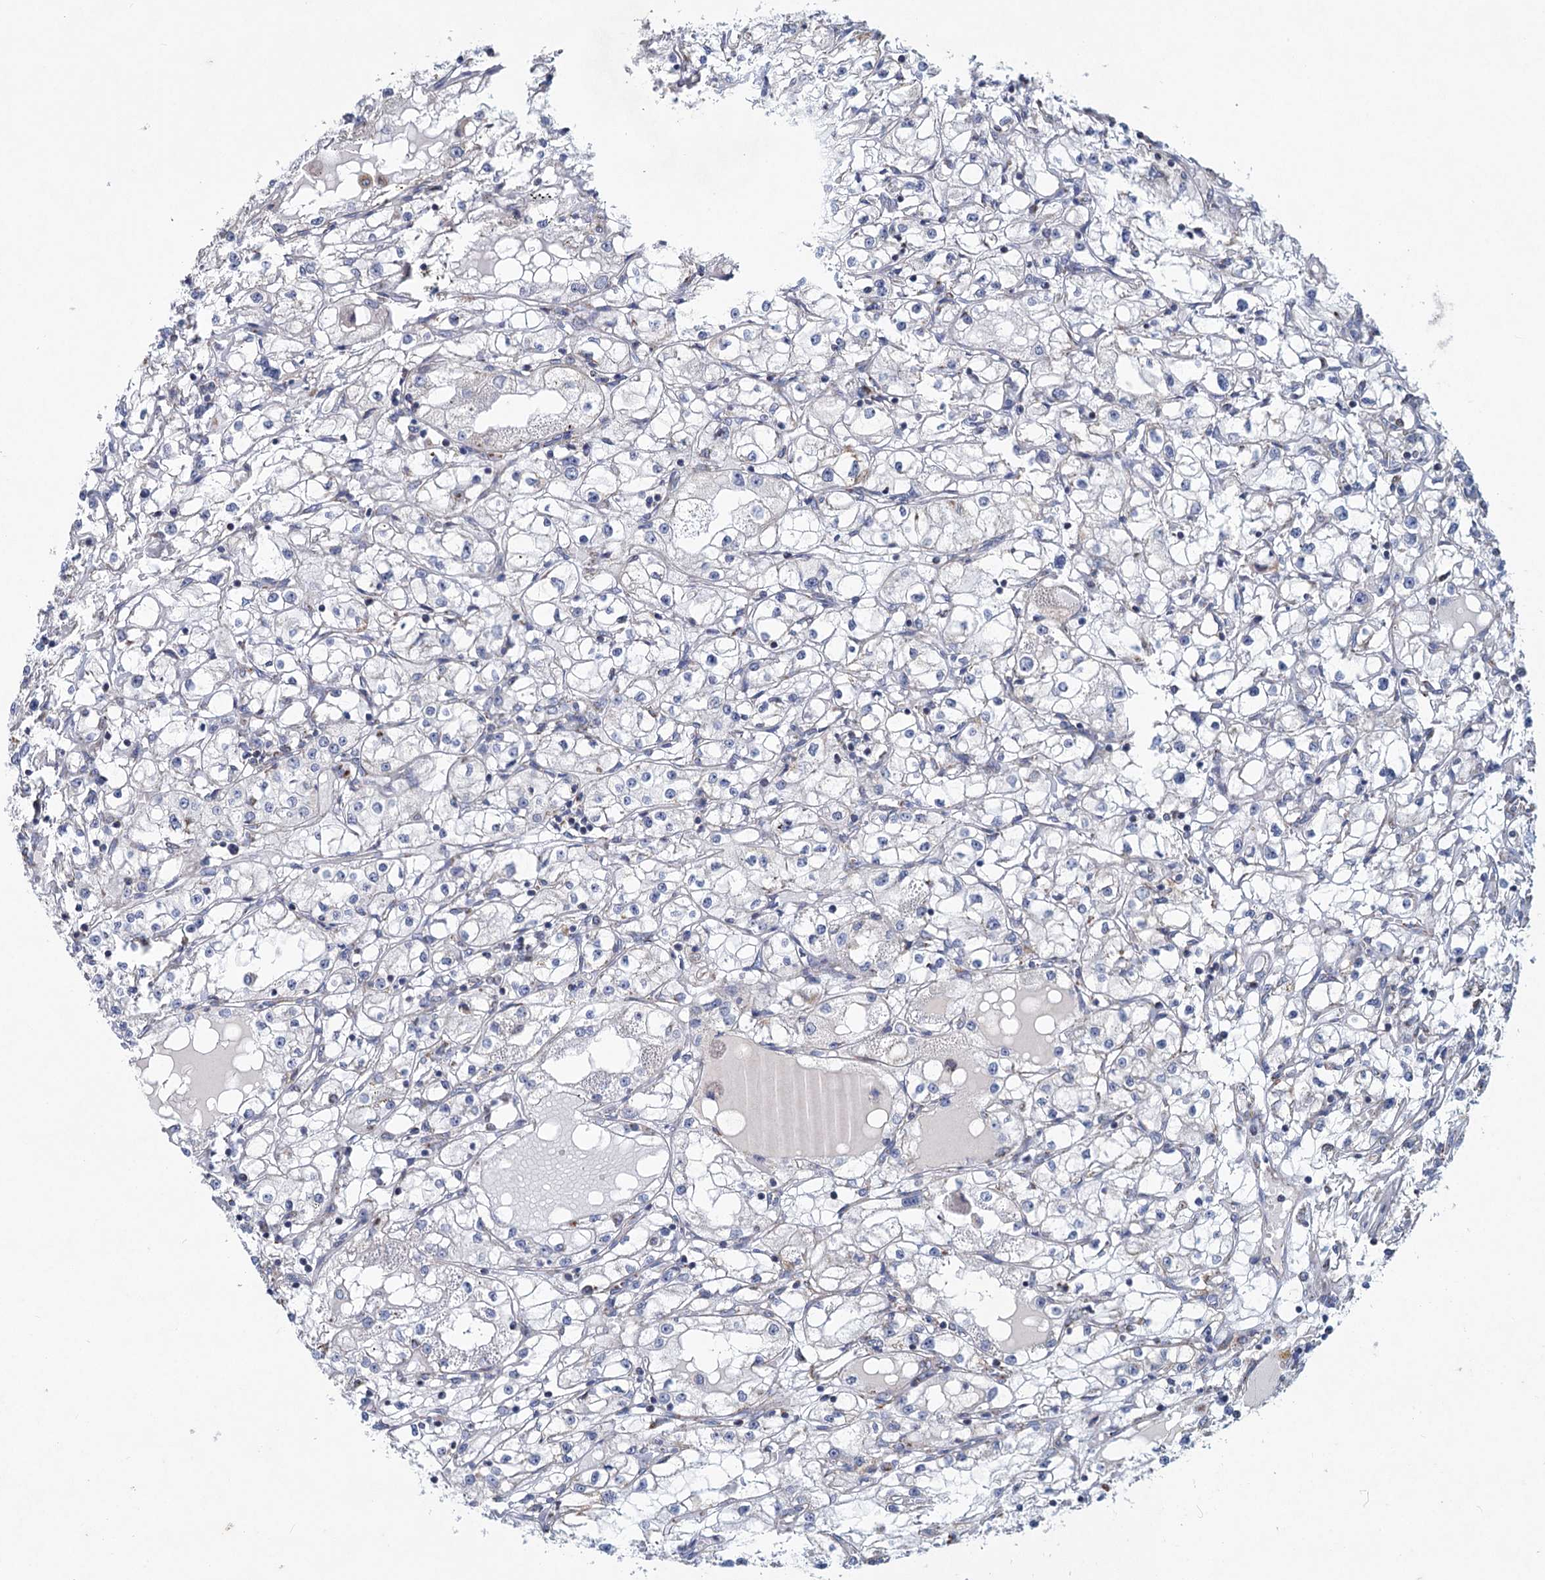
{"staining": {"intensity": "negative", "quantity": "none", "location": "none"}, "tissue": "renal cancer", "cell_type": "Tumor cells", "image_type": "cancer", "snomed": [{"axis": "morphology", "description": "Adenocarcinoma, NOS"}, {"axis": "topography", "description": "Kidney"}], "caption": "There is no significant staining in tumor cells of renal adenocarcinoma.", "gene": "NDUFC2", "patient": {"sex": "male", "age": 56}}